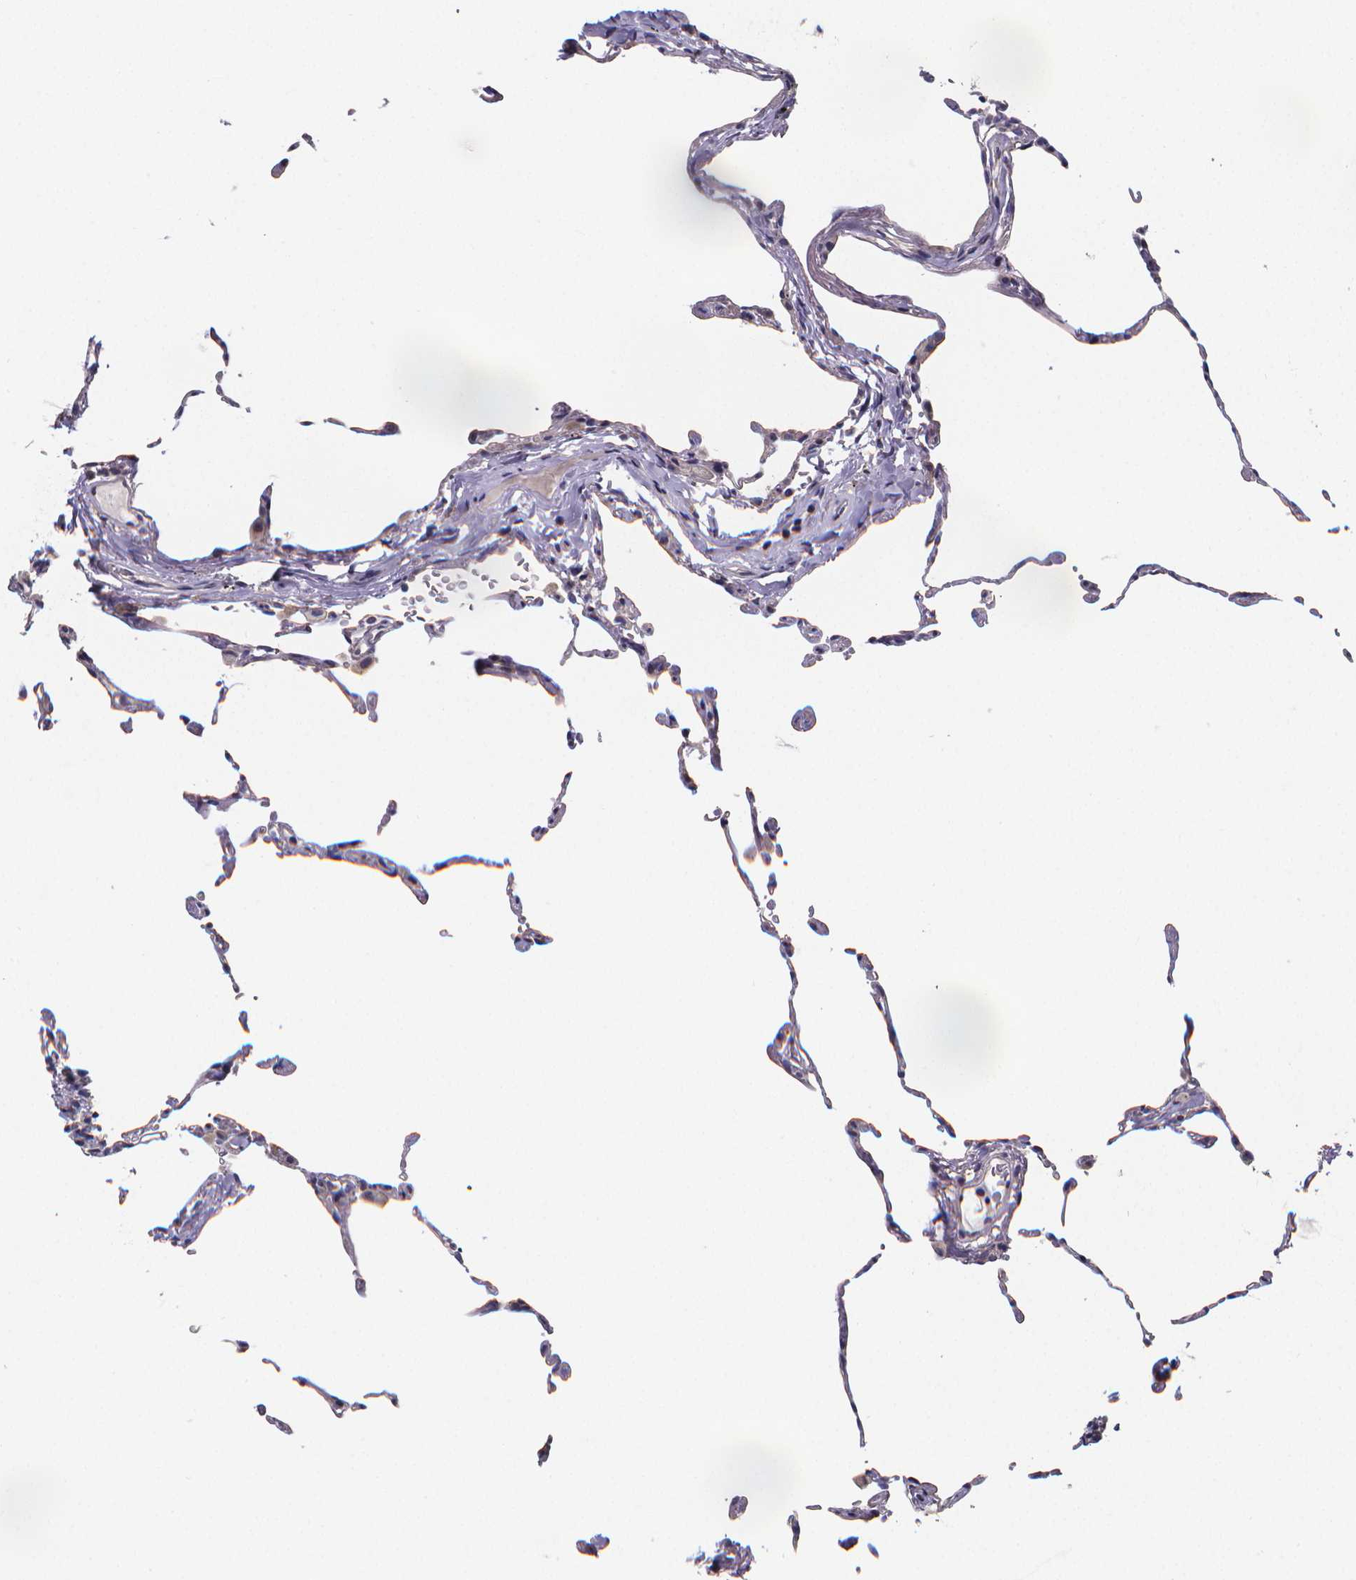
{"staining": {"intensity": "negative", "quantity": "none", "location": "none"}, "tissue": "lung", "cell_type": "Alveolar cells", "image_type": "normal", "snomed": [{"axis": "morphology", "description": "Normal tissue, NOS"}, {"axis": "topography", "description": "Lung"}], "caption": "This is an IHC image of unremarkable human lung. There is no positivity in alveolar cells.", "gene": "PAH", "patient": {"sex": "female", "age": 57}}